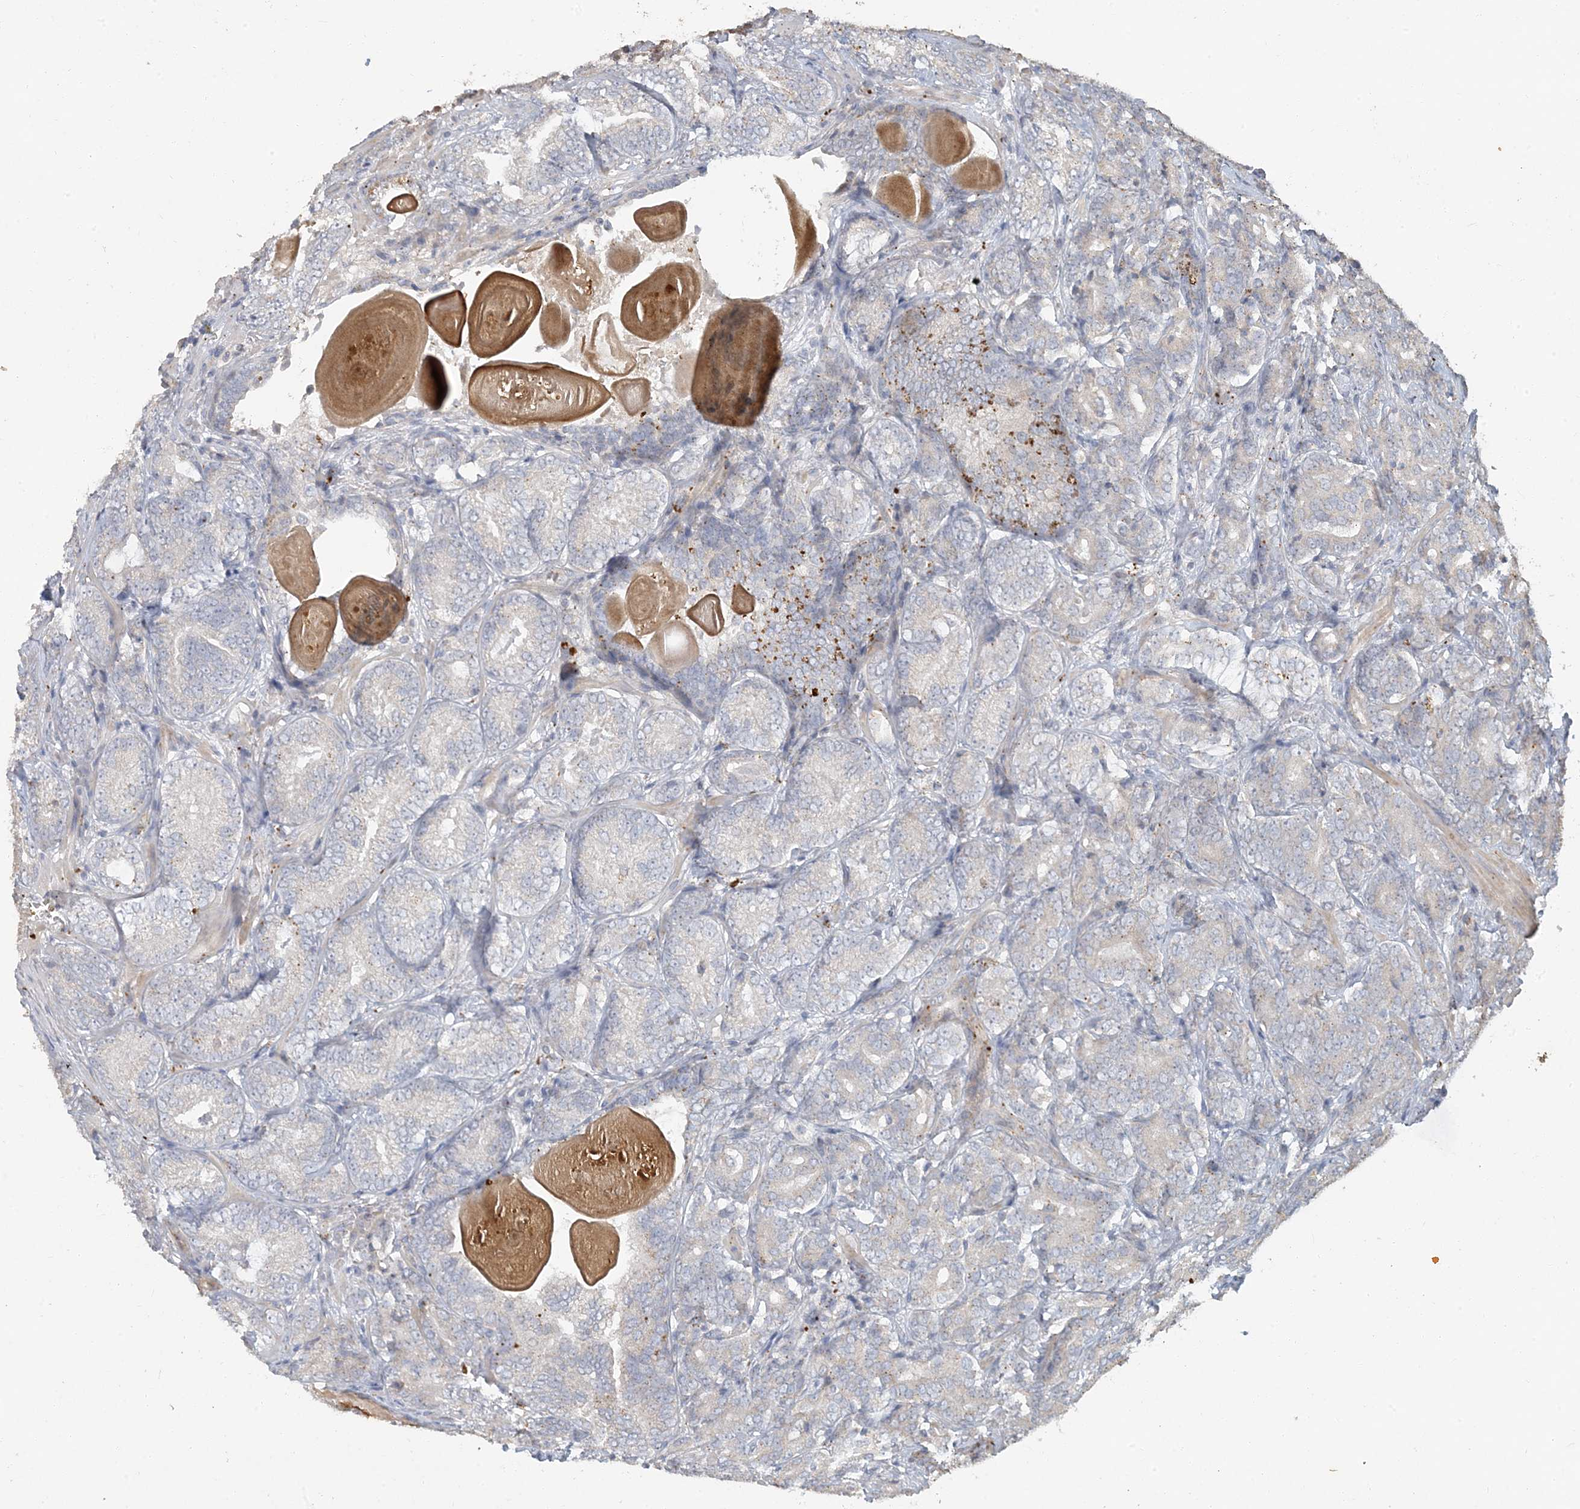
{"staining": {"intensity": "negative", "quantity": "none", "location": "none"}, "tissue": "prostate cancer", "cell_type": "Tumor cells", "image_type": "cancer", "snomed": [{"axis": "morphology", "description": "Adenocarcinoma, High grade"}, {"axis": "topography", "description": "Prostate"}], "caption": "Tumor cells are negative for brown protein staining in prostate cancer. (Brightfield microscopy of DAB (3,3'-diaminobenzidine) IHC at high magnification).", "gene": "LTN1", "patient": {"sex": "male", "age": 66}}